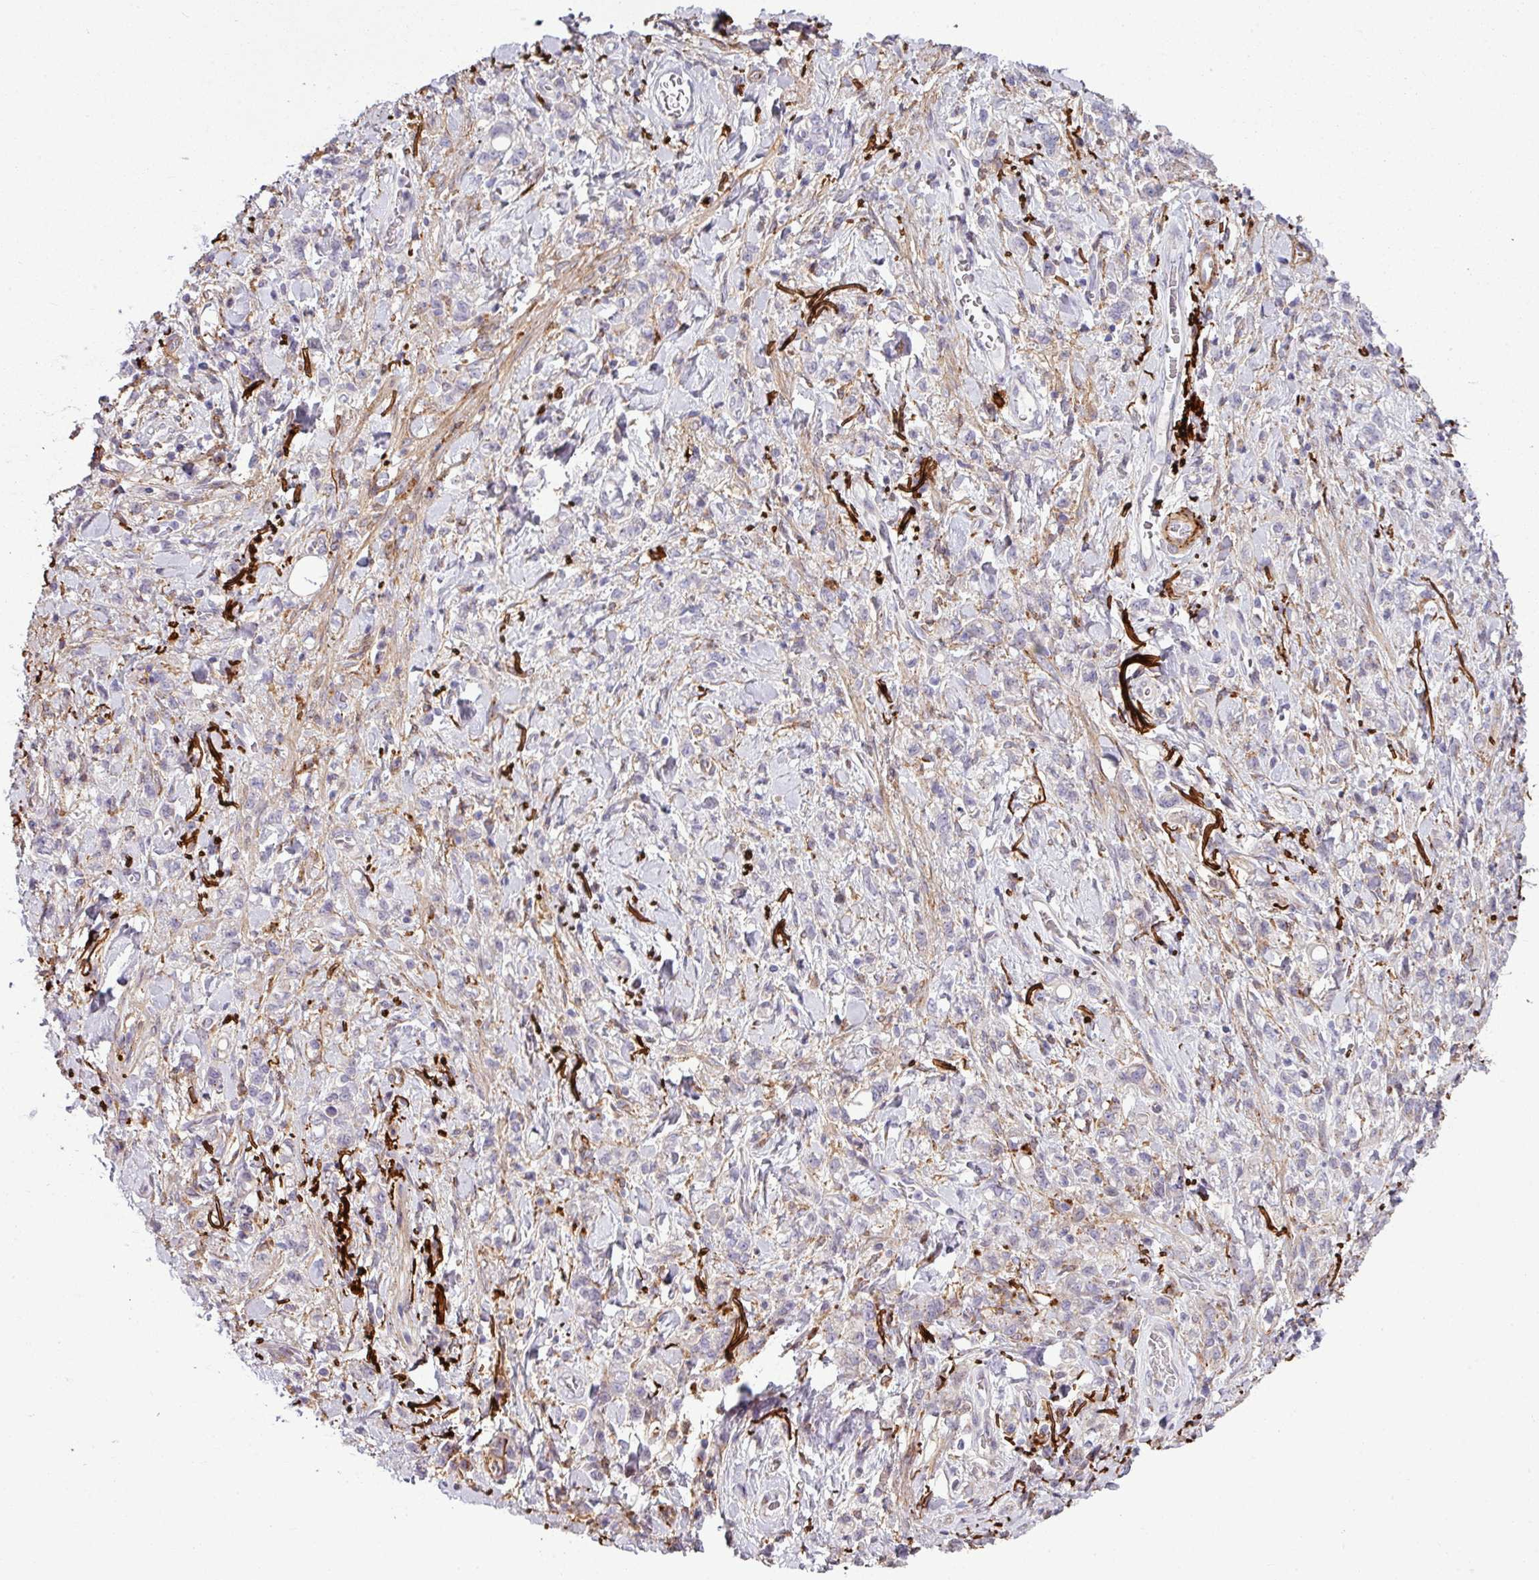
{"staining": {"intensity": "negative", "quantity": "none", "location": "none"}, "tissue": "stomach cancer", "cell_type": "Tumor cells", "image_type": "cancer", "snomed": [{"axis": "morphology", "description": "Adenocarcinoma, NOS"}, {"axis": "topography", "description": "Stomach"}], "caption": "Stomach cancer stained for a protein using immunohistochemistry (IHC) shows no expression tumor cells.", "gene": "COL8A1", "patient": {"sex": "male", "age": 77}}